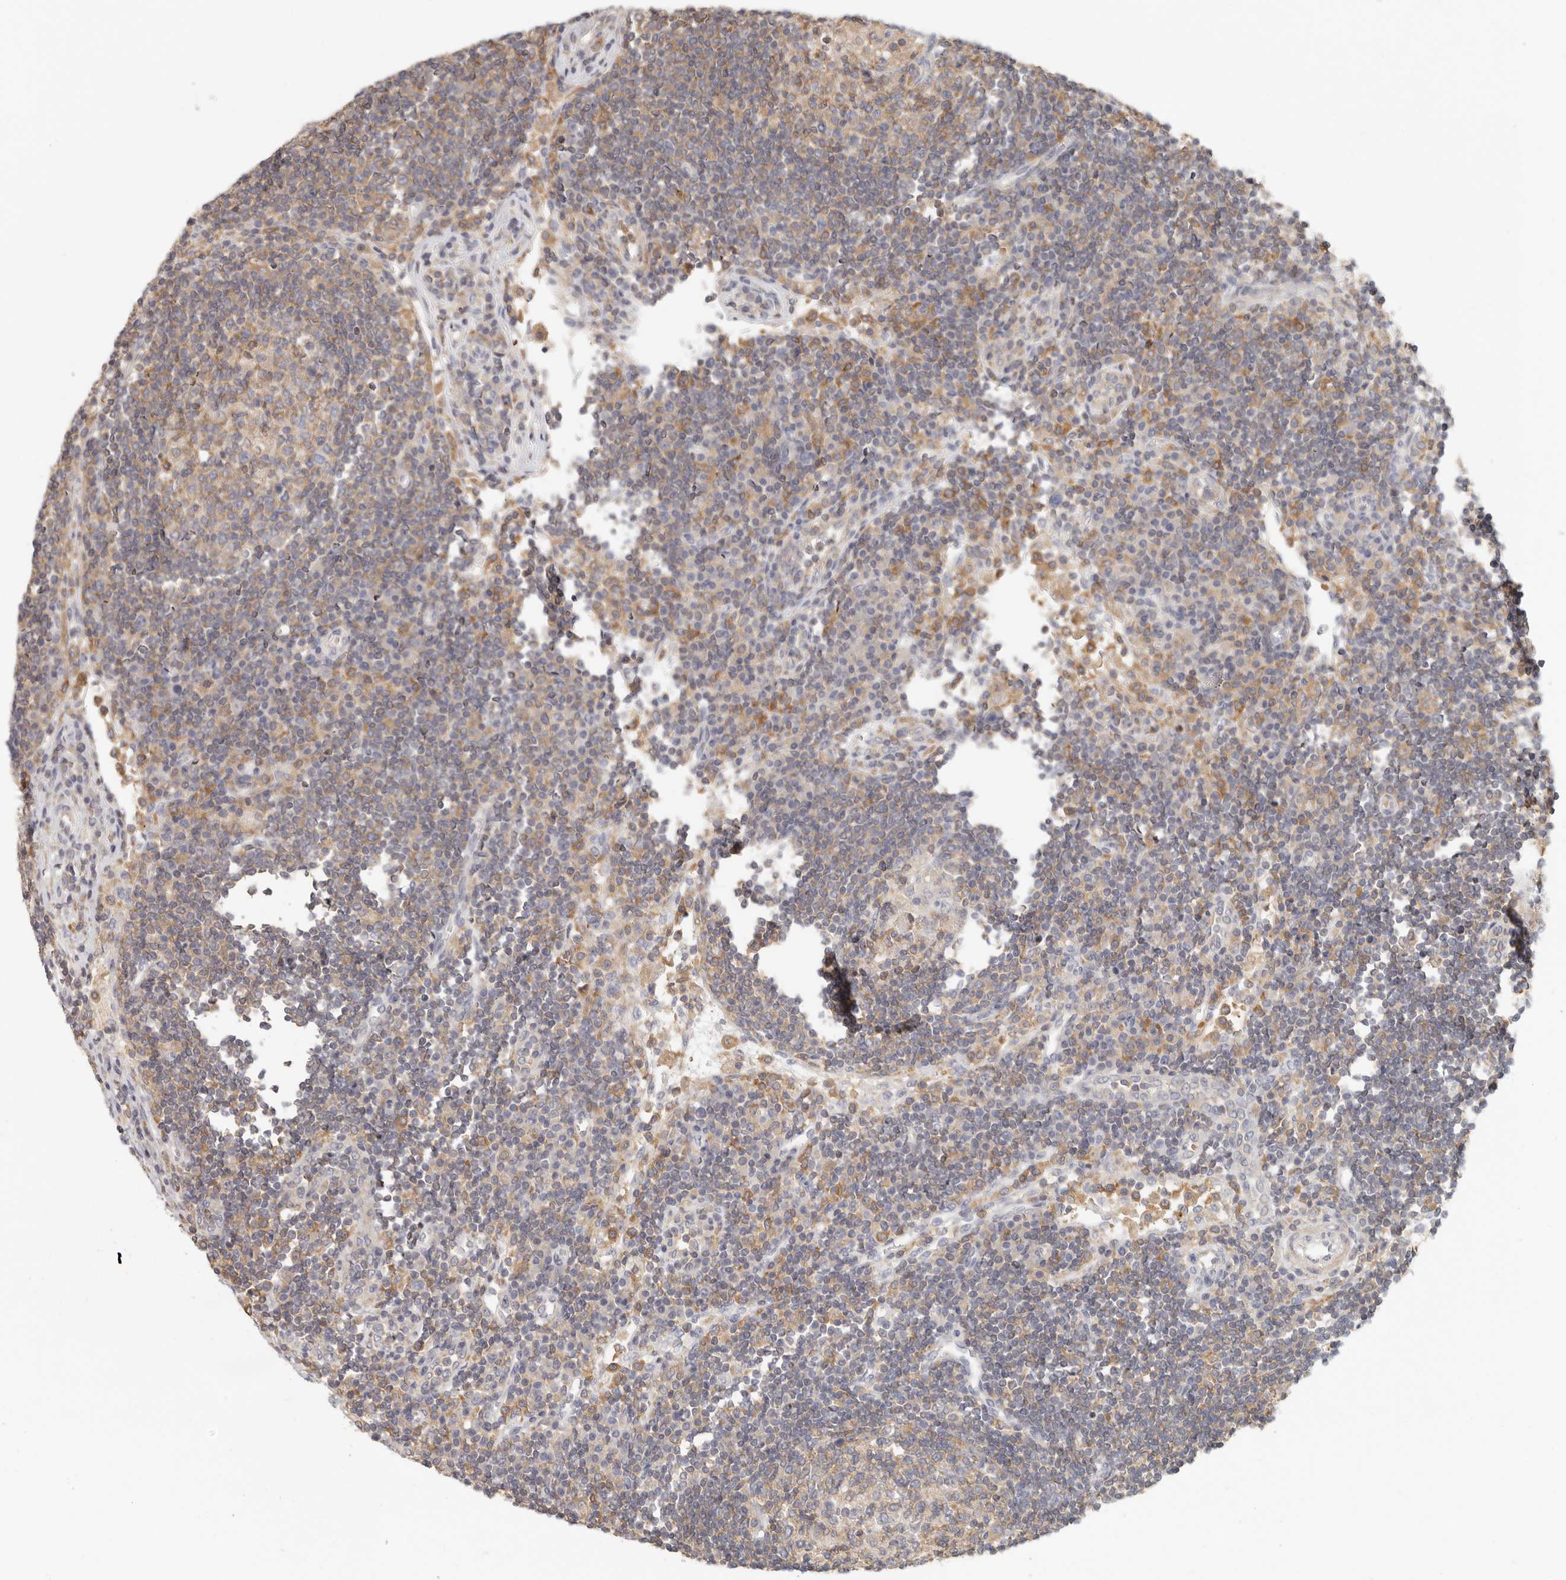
{"staining": {"intensity": "moderate", "quantity": "25%-75%", "location": "cytoplasmic/membranous"}, "tissue": "lymph node", "cell_type": "Germinal center cells", "image_type": "normal", "snomed": [{"axis": "morphology", "description": "Normal tissue, NOS"}, {"axis": "topography", "description": "Lymph node"}], "caption": "IHC of normal human lymph node displays medium levels of moderate cytoplasmic/membranous positivity in approximately 25%-75% of germinal center cells.", "gene": "ANXA9", "patient": {"sex": "female", "age": 53}}